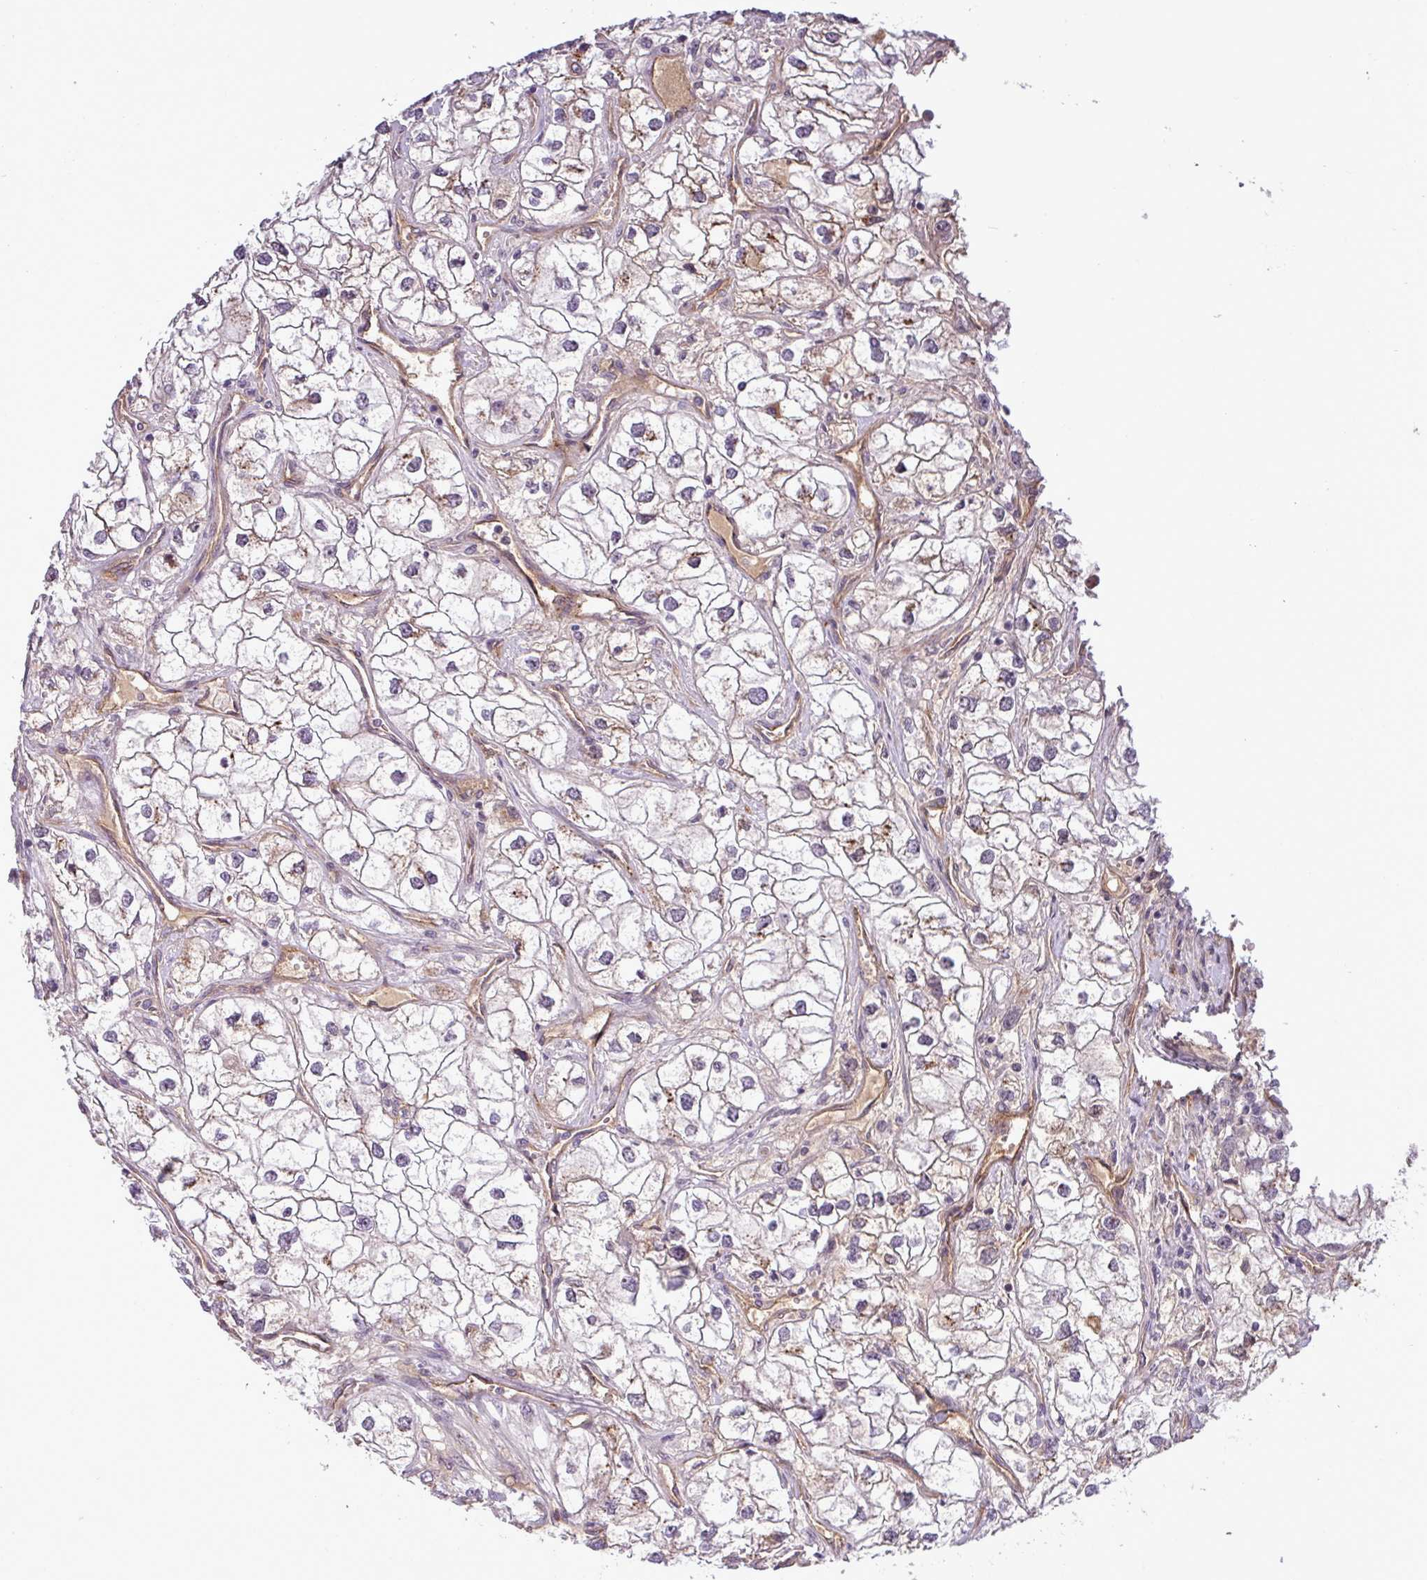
{"staining": {"intensity": "moderate", "quantity": "25%-75%", "location": "nuclear"}, "tissue": "renal cancer", "cell_type": "Tumor cells", "image_type": "cancer", "snomed": [{"axis": "morphology", "description": "Adenocarcinoma, NOS"}, {"axis": "topography", "description": "Kidney"}], "caption": "Adenocarcinoma (renal) stained with a protein marker reveals moderate staining in tumor cells.", "gene": "PCDH1", "patient": {"sex": "male", "age": 59}}